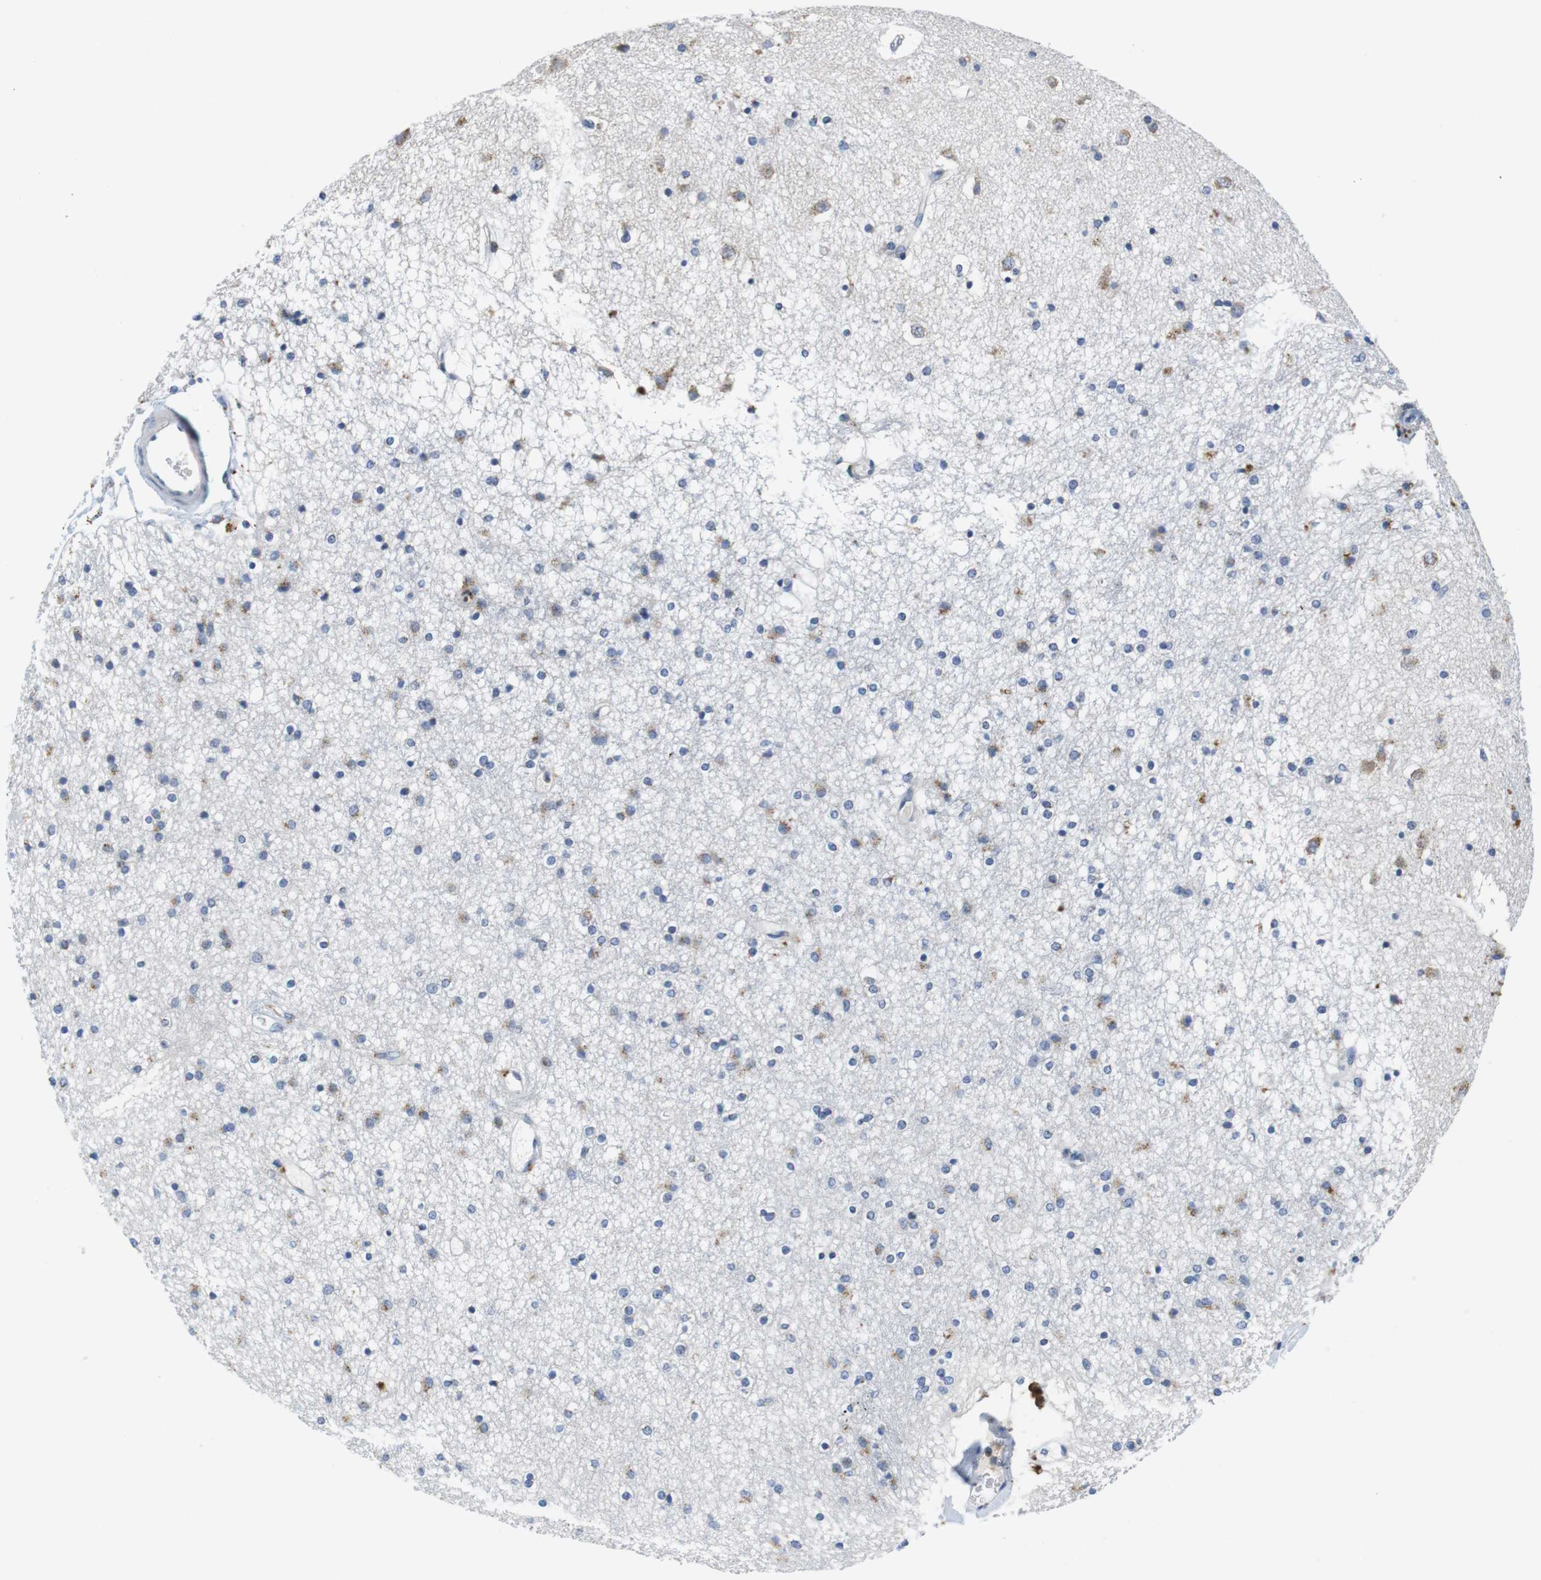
{"staining": {"intensity": "moderate", "quantity": "<25%", "location": "cytoplasmic/membranous"}, "tissue": "caudate", "cell_type": "Glial cells", "image_type": "normal", "snomed": [{"axis": "morphology", "description": "Normal tissue, NOS"}, {"axis": "topography", "description": "Lateral ventricle wall"}], "caption": "Unremarkable caudate demonstrates moderate cytoplasmic/membranous positivity in about <25% of glial cells, visualized by immunohistochemistry. (DAB IHC, brown staining for protein, blue staining for nuclei).", "gene": "CNGA2", "patient": {"sex": "female", "age": 54}}